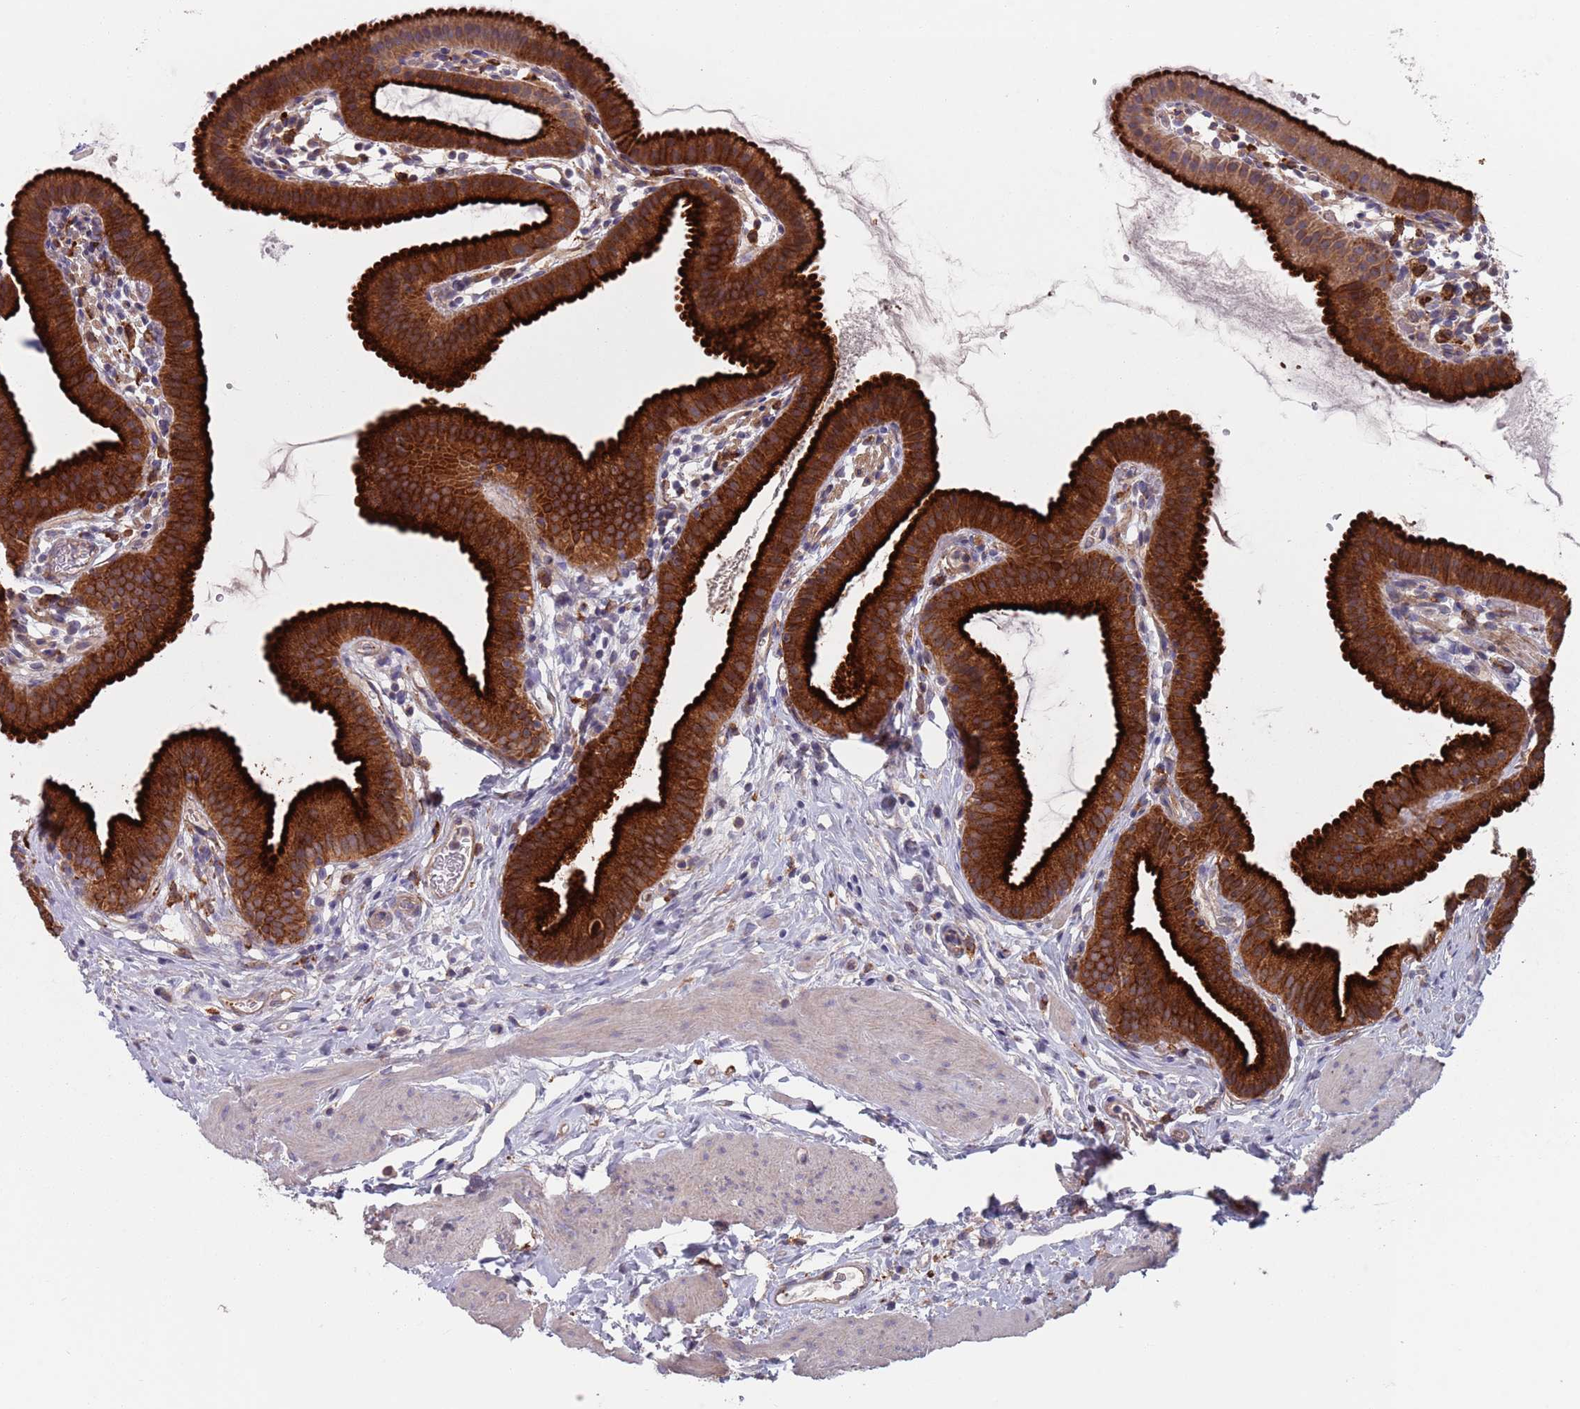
{"staining": {"intensity": "strong", "quantity": ">75%", "location": "cytoplasmic/membranous"}, "tissue": "gallbladder", "cell_type": "Glandular cells", "image_type": "normal", "snomed": [{"axis": "morphology", "description": "Normal tissue, NOS"}, {"axis": "topography", "description": "Gallbladder"}], "caption": "This histopathology image shows immunohistochemistry (IHC) staining of benign human gallbladder, with high strong cytoplasmic/membranous positivity in about >75% of glandular cells.", "gene": "APPL2", "patient": {"sex": "female", "age": 46}}